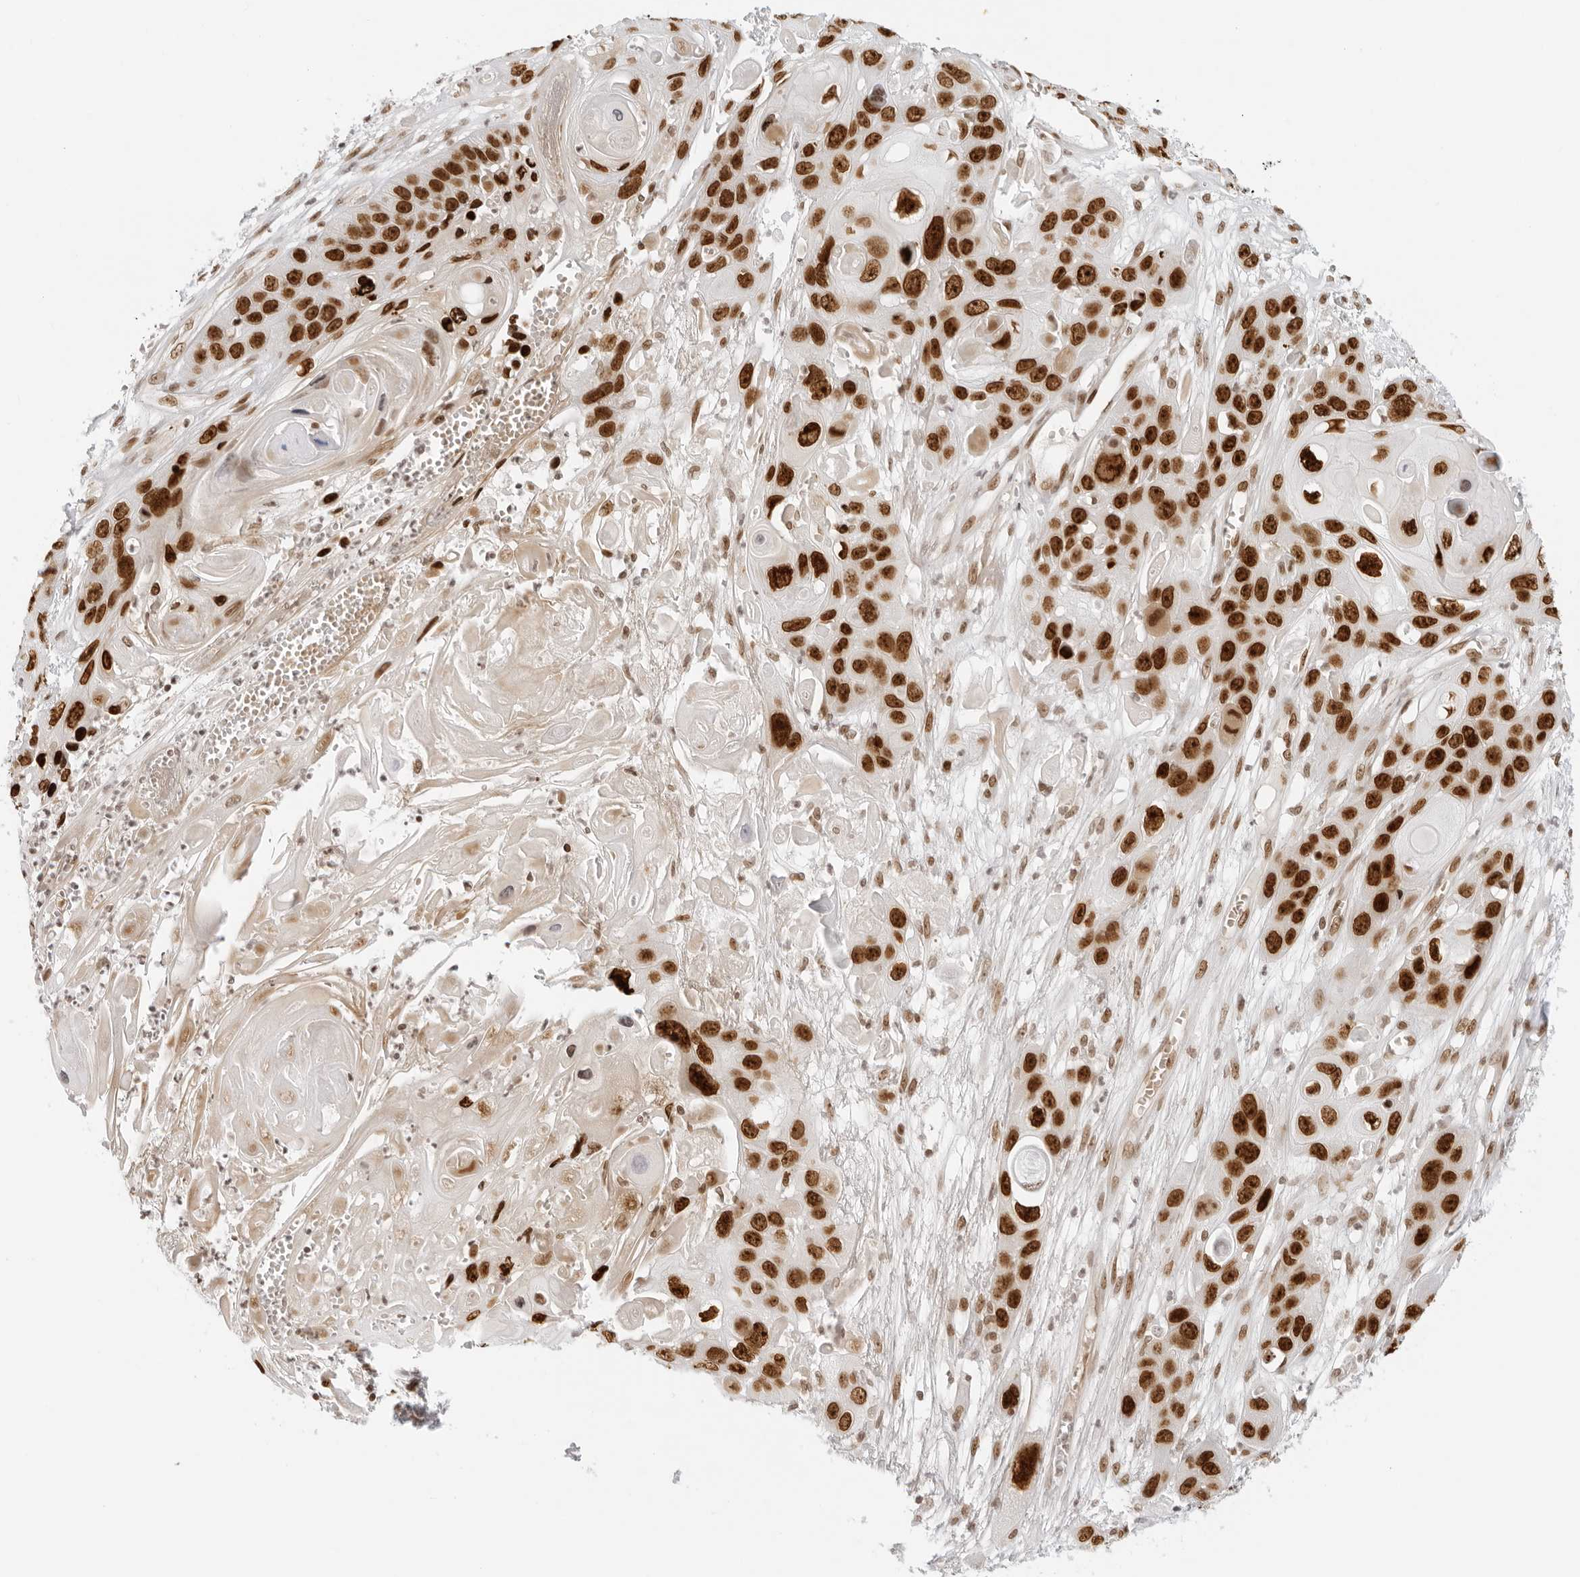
{"staining": {"intensity": "strong", "quantity": ">75%", "location": "nuclear"}, "tissue": "skin cancer", "cell_type": "Tumor cells", "image_type": "cancer", "snomed": [{"axis": "morphology", "description": "Squamous cell carcinoma, NOS"}, {"axis": "topography", "description": "Skin"}], "caption": "The immunohistochemical stain shows strong nuclear positivity in tumor cells of skin squamous cell carcinoma tissue.", "gene": "RCC1", "patient": {"sex": "male", "age": 55}}